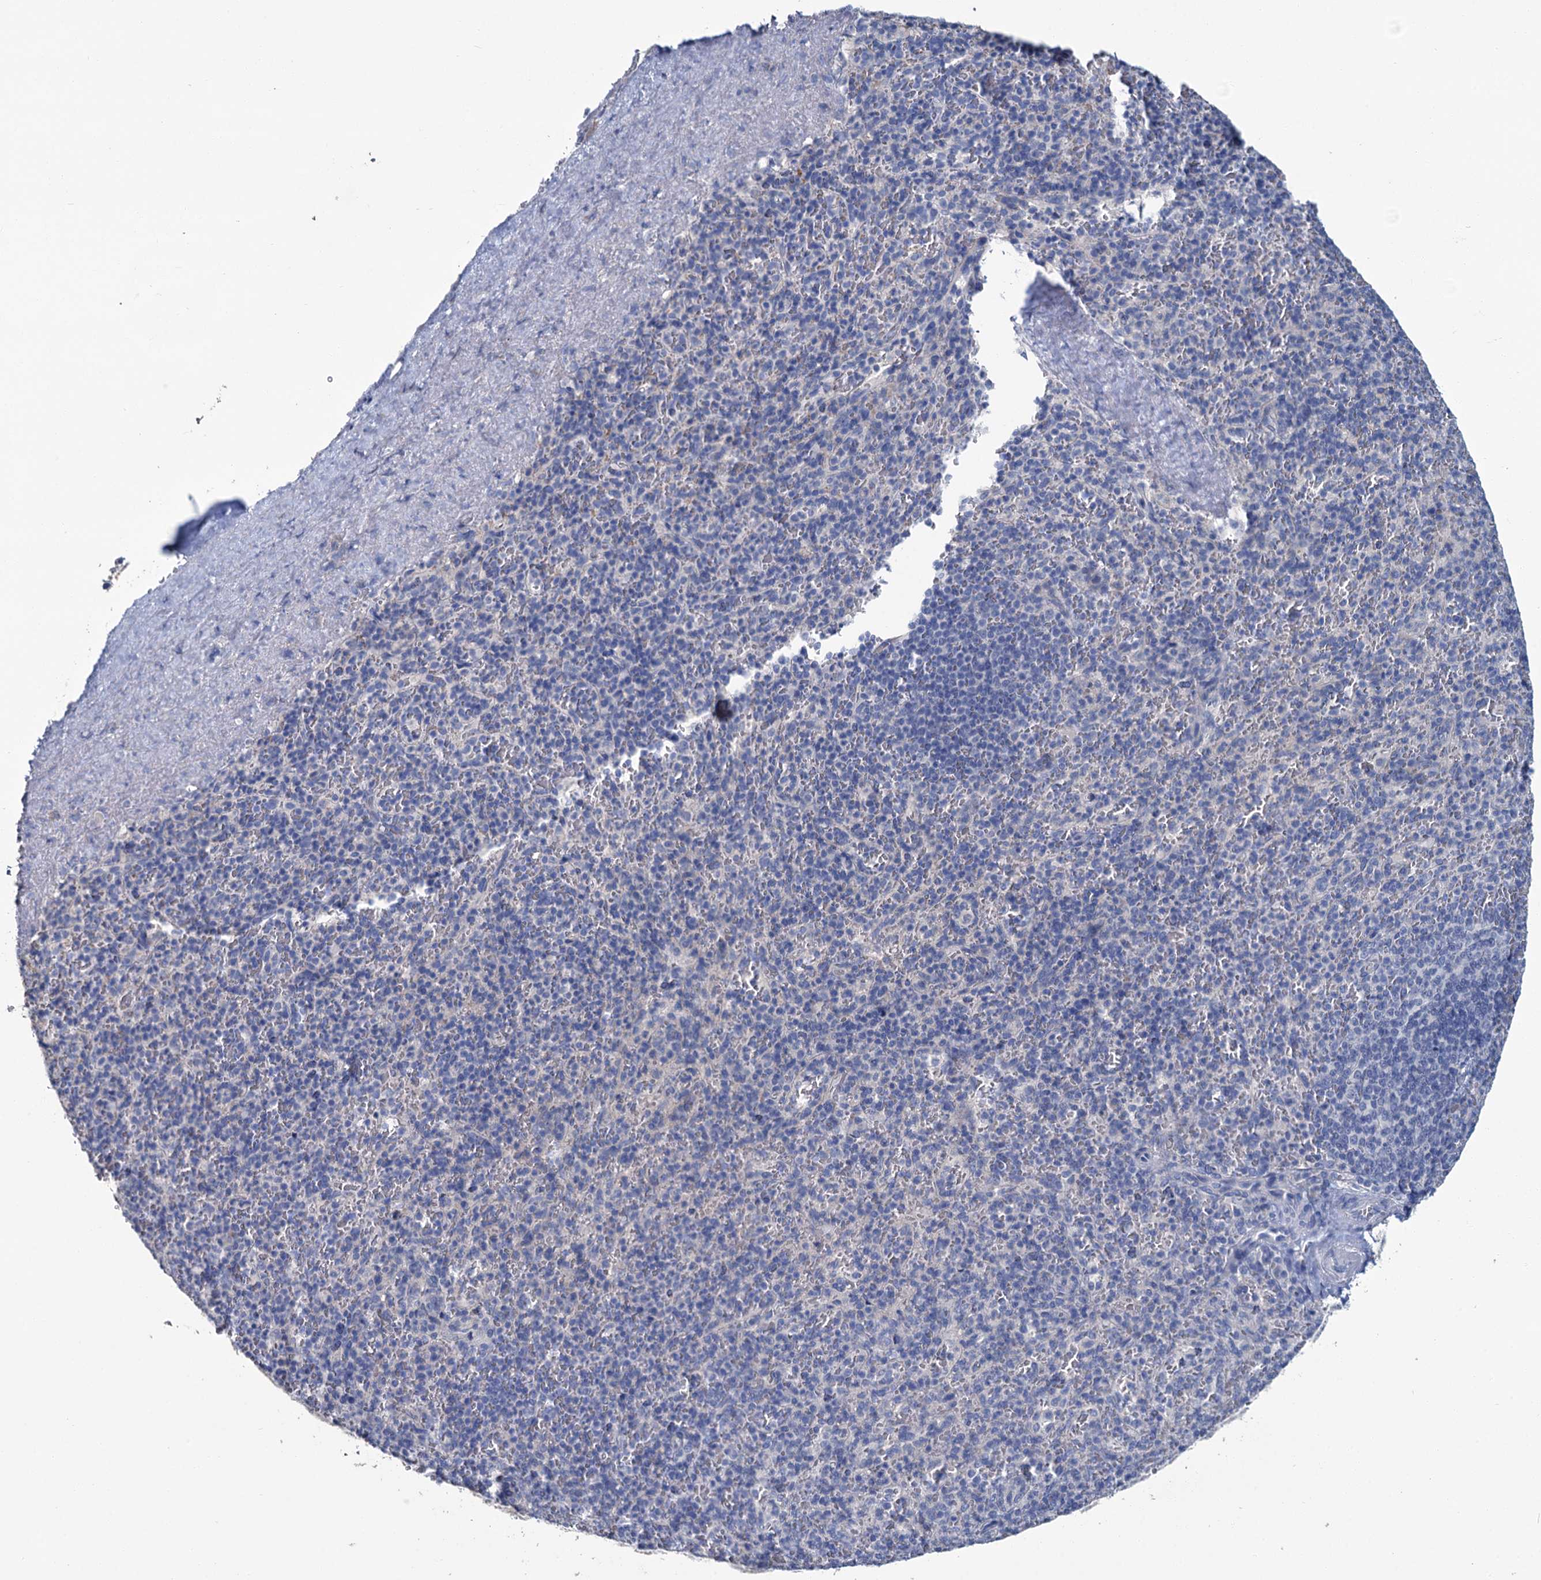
{"staining": {"intensity": "negative", "quantity": "none", "location": "none"}, "tissue": "spleen", "cell_type": "Cells in red pulp", "image_type": "normal", "snomed": [{"axis": "morphology", "description": "Normal tissue, NOS"}, {"axis": "topography", "description": "Spleen"}], "caption": "This micrograph is of unremarkable spleen stained with IHC to label a protein in brown with the nuclei are counter-stained blue. There is no positivity in cells in red pulp.", "gene": "SNCB", "patient": {"sex": "male", "age": 82}}